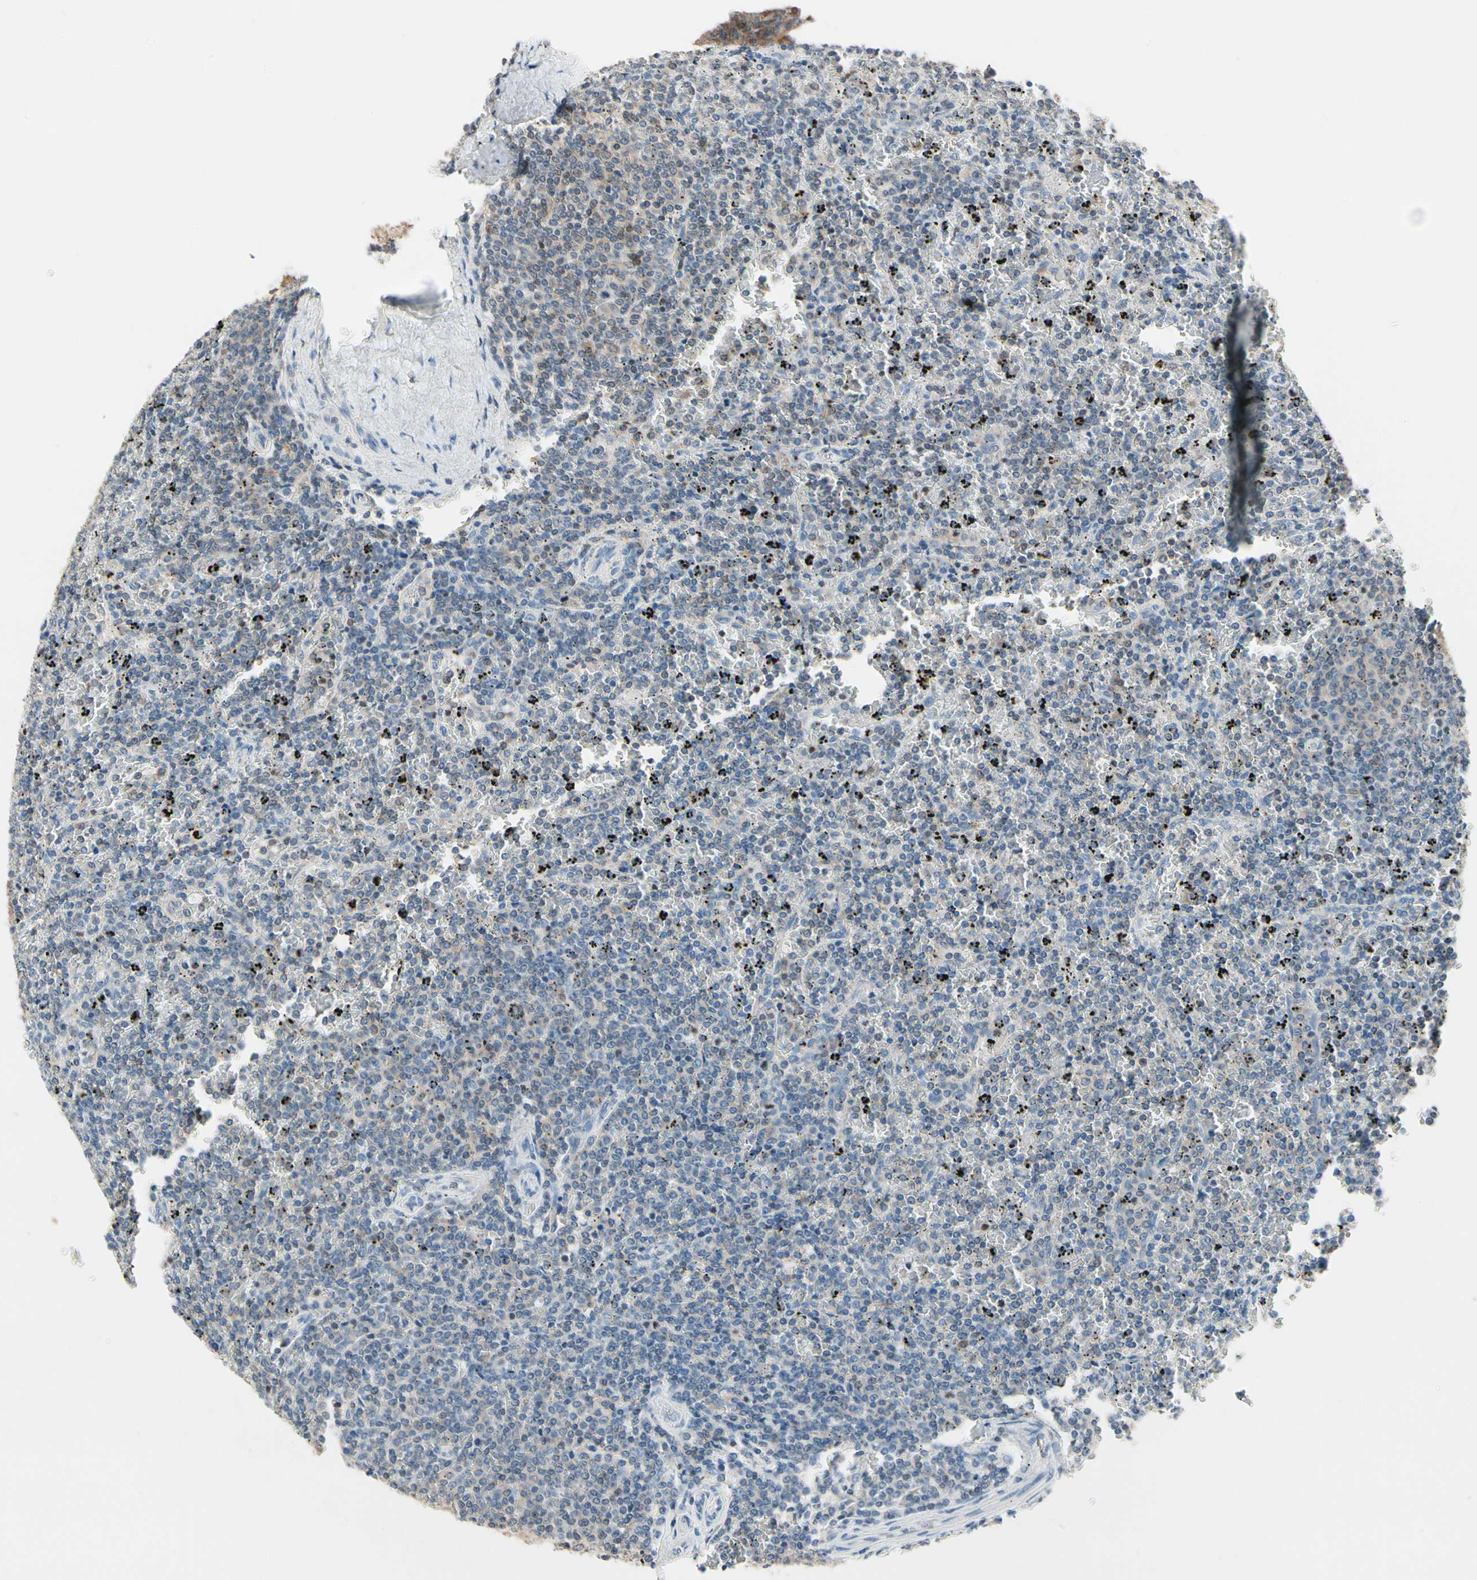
{"staining": {"intensity": "weak", "quantity": "<25%", "location": "cytoplasmic/membranous"}, "tissue": "lymphoma", "cell_type": "Tumor cells", "image_type": "cancer", "snomed": [{"axis": "morphology", "description": "Malignant lymphoma, non-Hodgkin's type, Low grade"}, {"axis": "topography", "description": "Spleen"}], "caption": "High power microscopy histopathology image of an immunohistochemistry micrograph of lymphoma, revealing no significant positivity in tumor cells.", "gene": "NFATC2", "patient": {"sex": "female", "age": 77}}